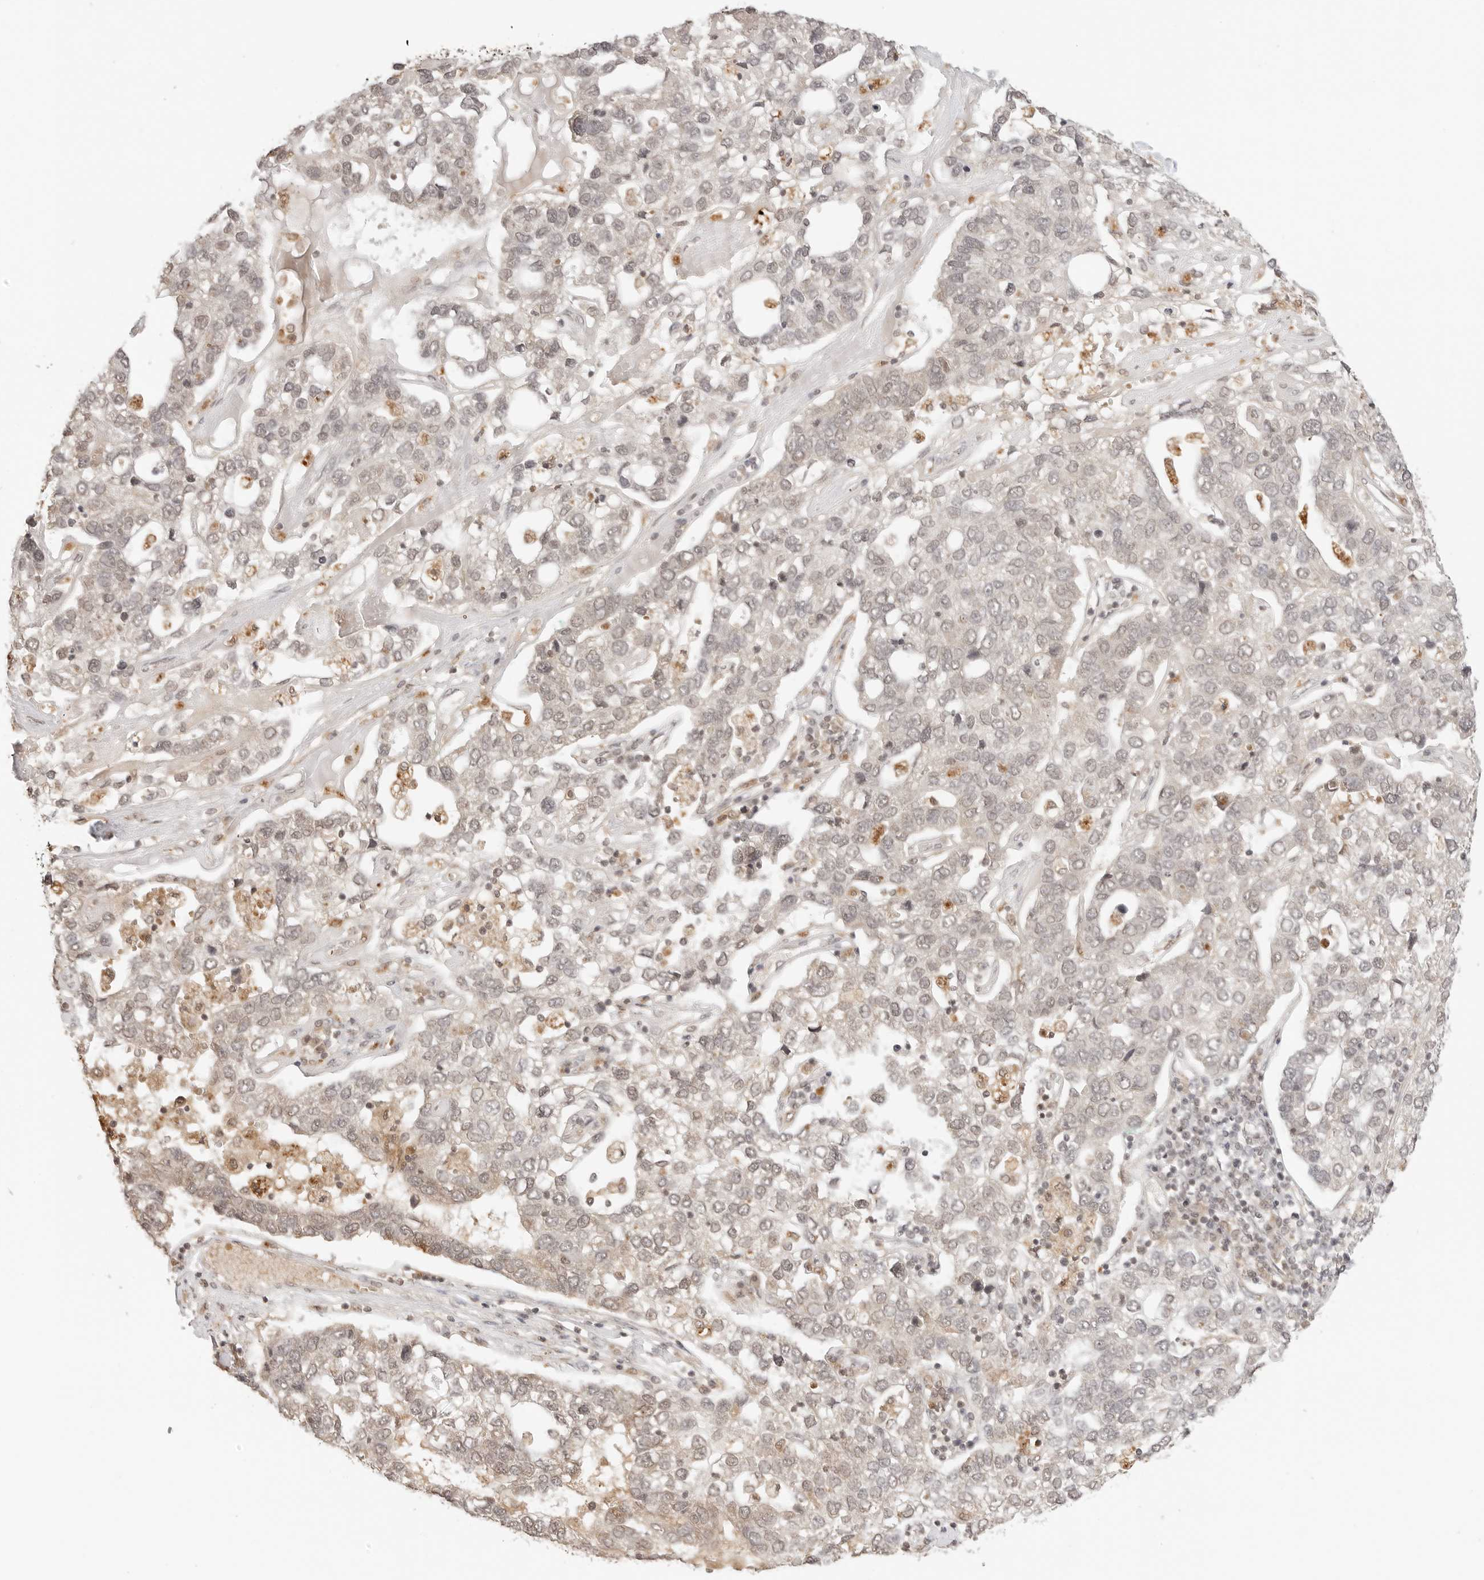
{"staining": {"intensity": "weak", "quantity": "25%-75%", "location": "cytoplasmic/membranous"}, "tissue": "pancreatic cancer", "cell_type": "Tumor cells", "image_type": "cancer", "snomed": [{"axis": "morphology", "description": "Adenocarcinoma, NOS"}, {"axis": "topography", "description": "Pancreas"}], "caption": "Immunohistochemical staining of human pancreatic adenocarcinoma exhibits low levels of weak cytoplasmic/membranous positivity in about 25%-75% of tumor cells.", "gene": "GPR34", "patient": {"sex": "female", "age": 61}}